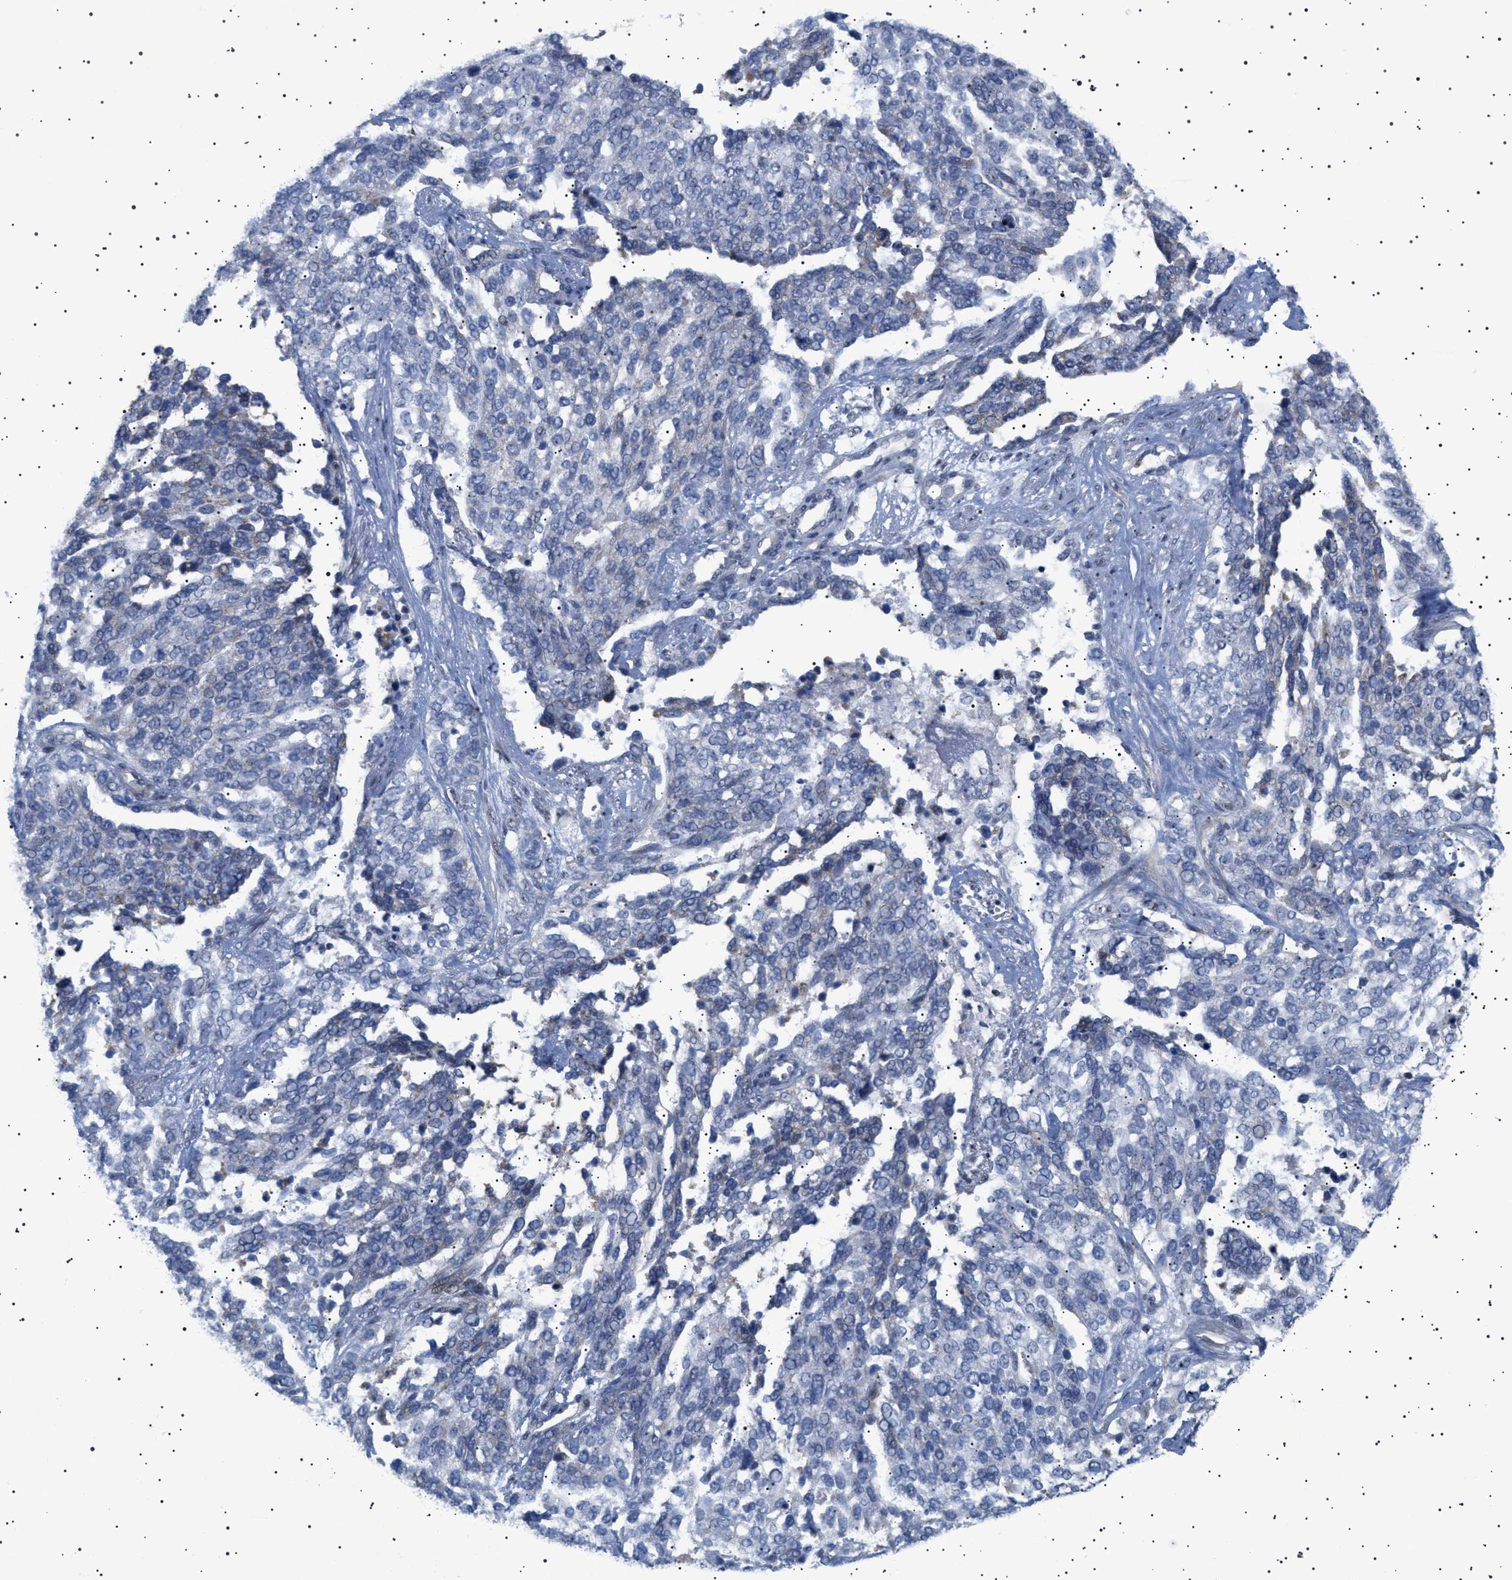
{"staining": {"intensity": "negative", "quantity": "none", "location": "none"}, "tissue": "ovarian cancer", "cell_type": "Tumor cells", "image_type": "cancer", "snomed": [{"axis": "morphology", "description": "Cystadenocarcinoma, serous, NOS"}, {"axis": "topography", "description": "Ovary"}], "caption": "A histopathology image of serous cystadenocarcinoma (ovarian) stained for a protein shows no brown staining in tumor cells.", "gene": "HTR1A", "patient": {"sex": "female", "age": 44}}